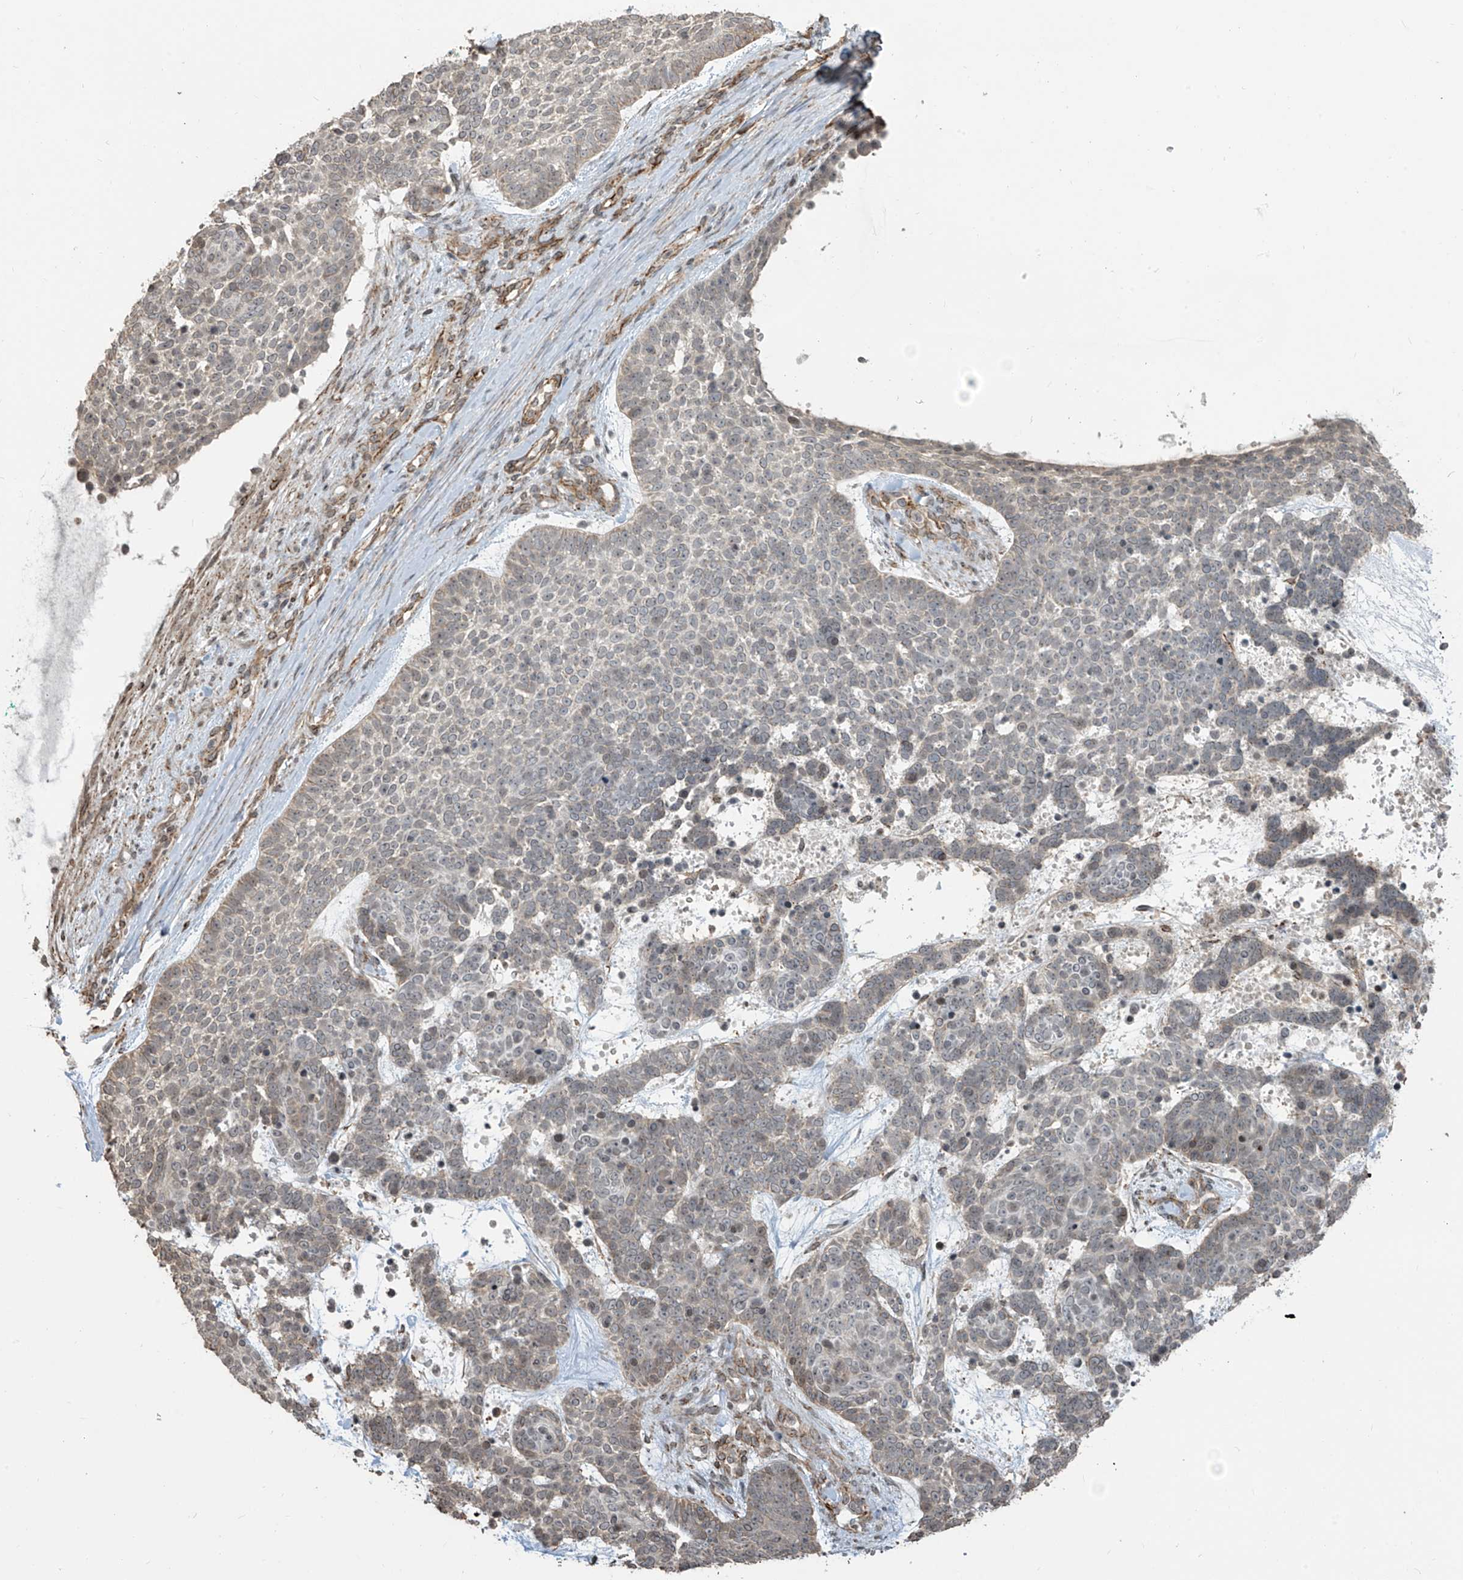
{"staining": {"intensity": "negative", "quantity": "none", "location": "none"}, "tissue": "skin cancer", "cell_type": "Tumor cells", "image_type": "cancer", "snomed": [{"axis": "morphology", "description": "Basal cell carcinoma"}, {"axis": "topography", "description": "Skin"}], "caption": "IHC photomicrograph of neoplastic tissue: human skin cancer stained with DAB (3,3'-diaminobenzidine) reveals no significant protein expression in tumor cells. Nuclei are stained in blue.", "gene": "METAP1D", "patient": {"sex": "female", "age": 81}}